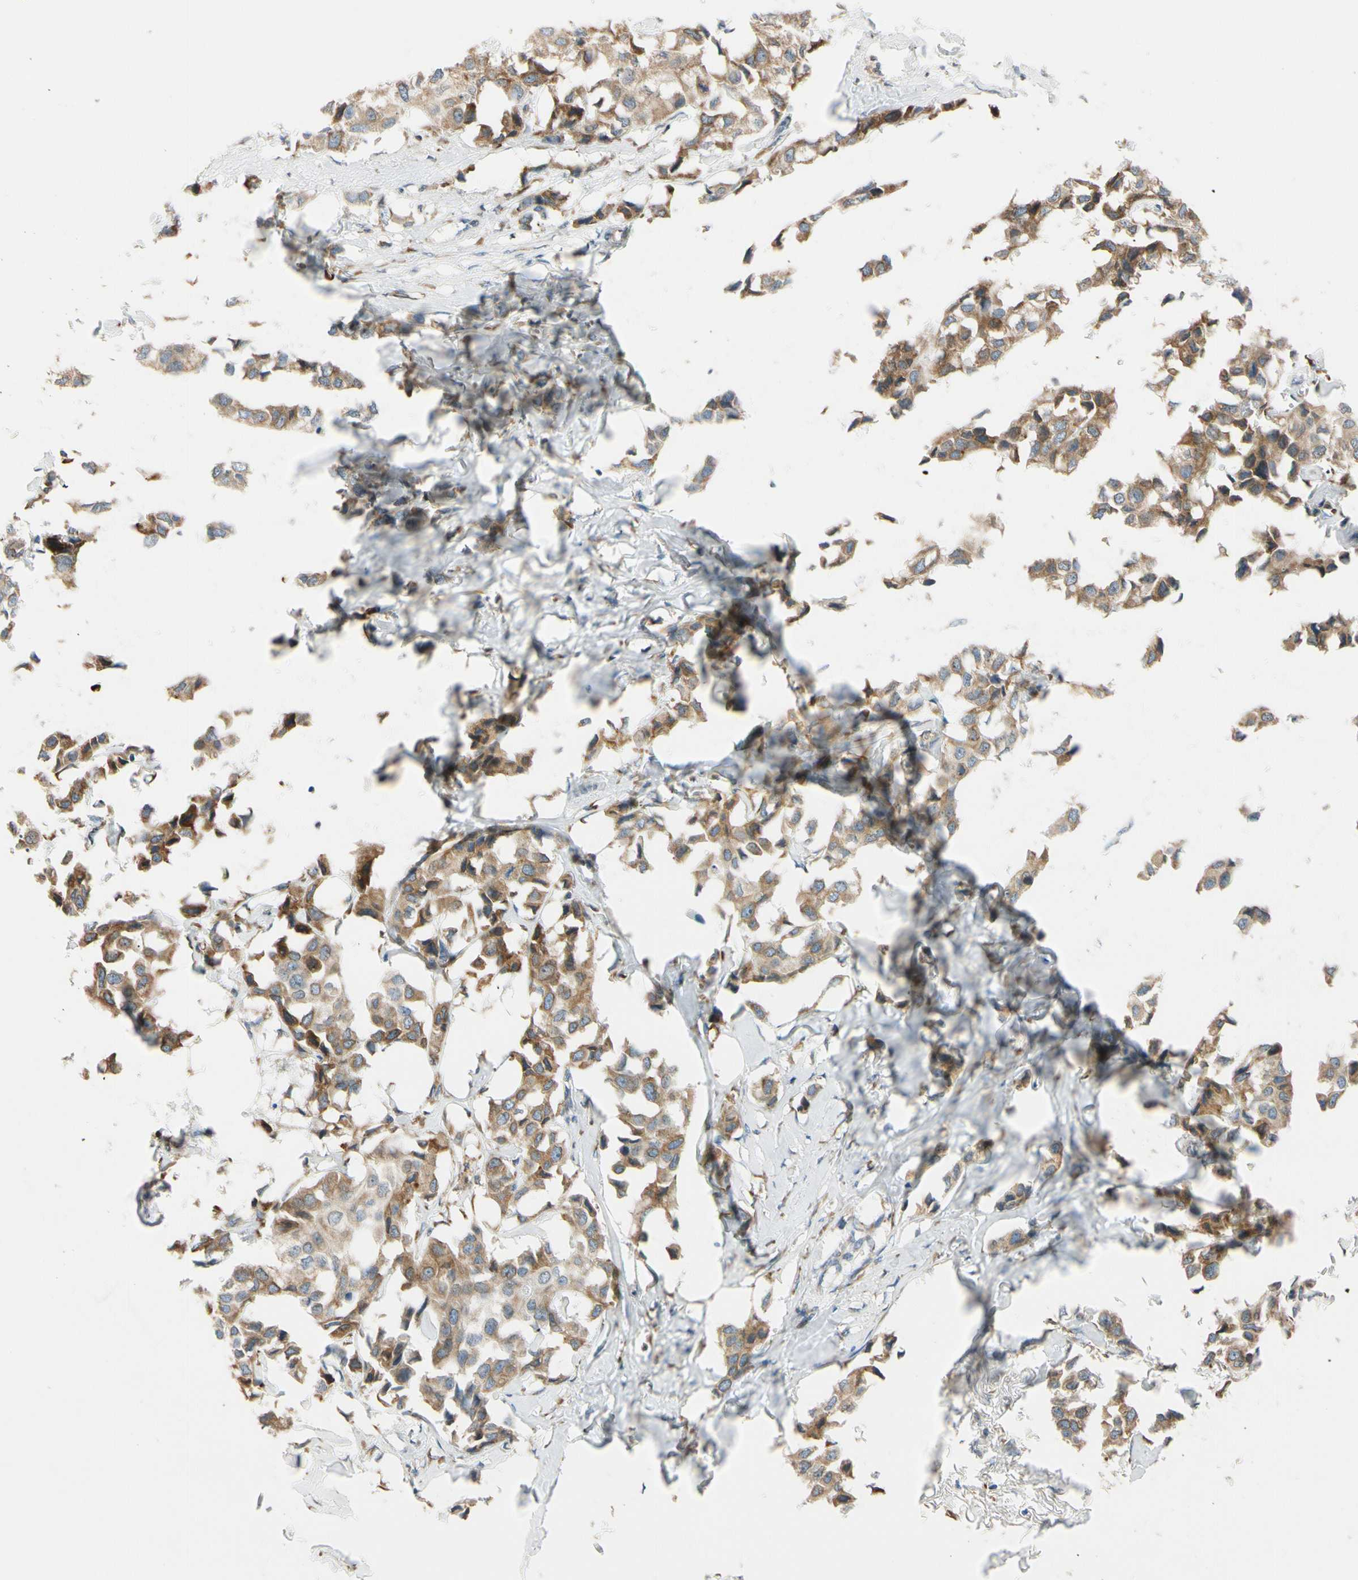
{"staining": {"intensity": "moderate", "quantity": ">75%", "location": "cytoplasmic/membranous"}, "tissue": "breast cancer", "cell_type": "Tumor cells", "image_type": "cancer", "snomed": [{"axis": "morphology", "description": "Duct carcinoma"}, {"axis": "topography", "description": "Breast"}], "caption": "Protein analysis of breast cancer (invasive ductal carcinoma) tissue reveals moderate cytoplasmic/membranous positivity in approximately >75% of tumor cells. (DAB (3,3'-diaminobenzidine) IHC with brightfield microscopy, high magnification).", "gene": "RPN2", "patient": {"sex": "female", "age": 80}}